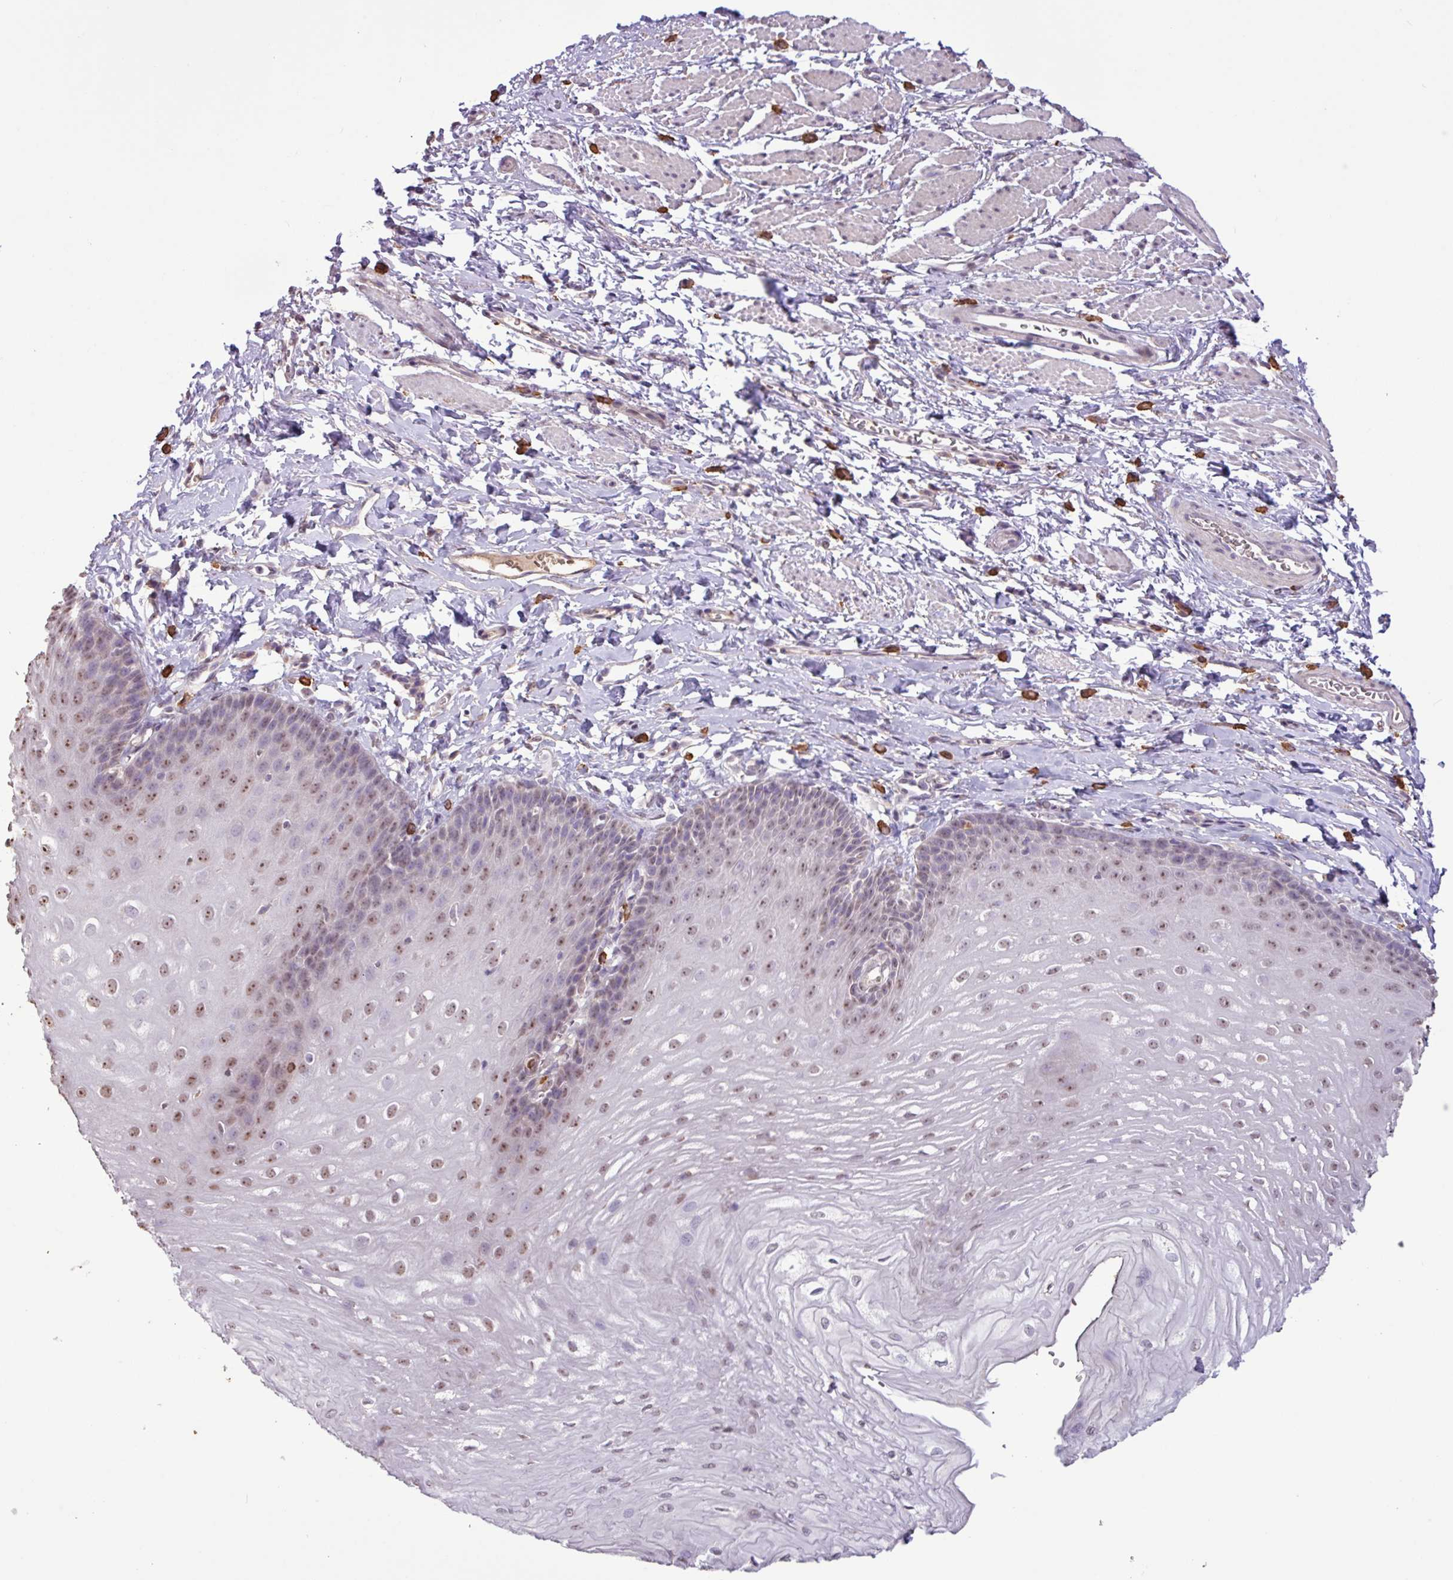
{"staining": {"intensity": "moderate", "quantity": "25%-75%", "location": "nuclear"}, "tissue": "esophagus", "cell_type": "Squamous epithelial cells", "image_type": "normal", "snomed": [{"axis": "morphology", "description": "Normal tissue, NOS"}, {"axis": "topography", "description": "Esophagus"}], "caption": "This micrograph displays immunohistochemistry staining of benign esophagus, with medium moderate nuclear expression in approximately 25%-75% of squamous epithelial cells.", "gene": "L3MBTL3", "patient": {"sex": "male", "age": 70}}